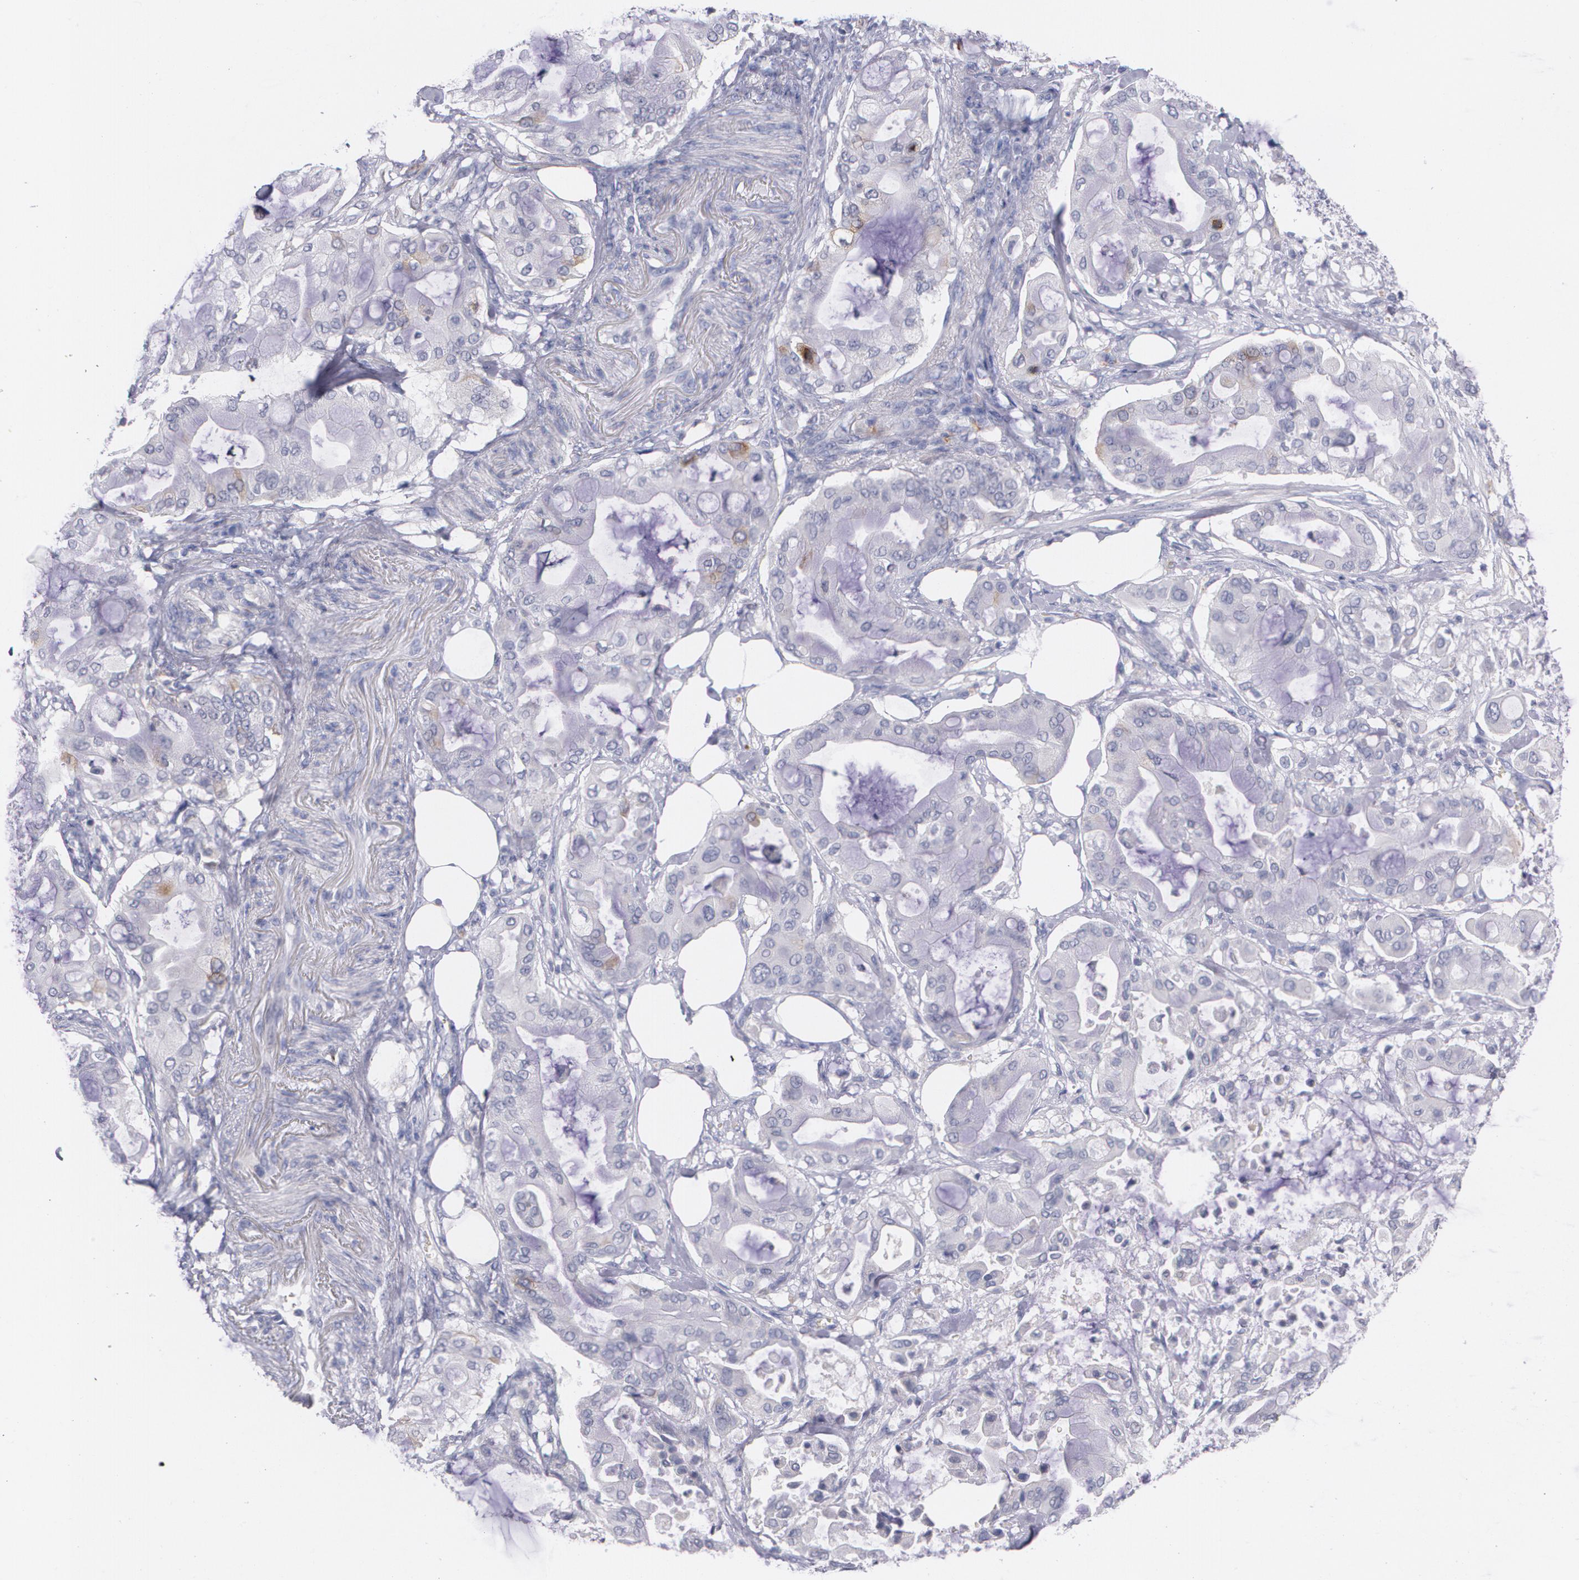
{"staining": {"intensity": "weak", "quantity": "<25%", "location": "cytoplasmic/membranous"}, "tissue": "pancreatic cancer", "cell_type": "Tumor cells", "image_type": "cancer", "snomed": [{"axis": "morphology", "description": "Adenocarcinoma, NOS"}, {"axis": "morphology", "description": "Adenocarcinoma, metastatic, NOS"}, {"axis": "topography", "description": "Lymph node"}, {"axis": "topography", "description": "Pancreas"}, {"axis": "topography", "description": "Duodenum"}], "caption": "A high-resolution histopathology image shows IHC staining of pancreatic cancer, which reveals no significant positivity in tumor cells. The staining is performed using DAB brown chromogen with nuclei counter-stained in using hematoxylin.", "gene": "HMMR", "patient": {"sex": "female", "age": 64}}